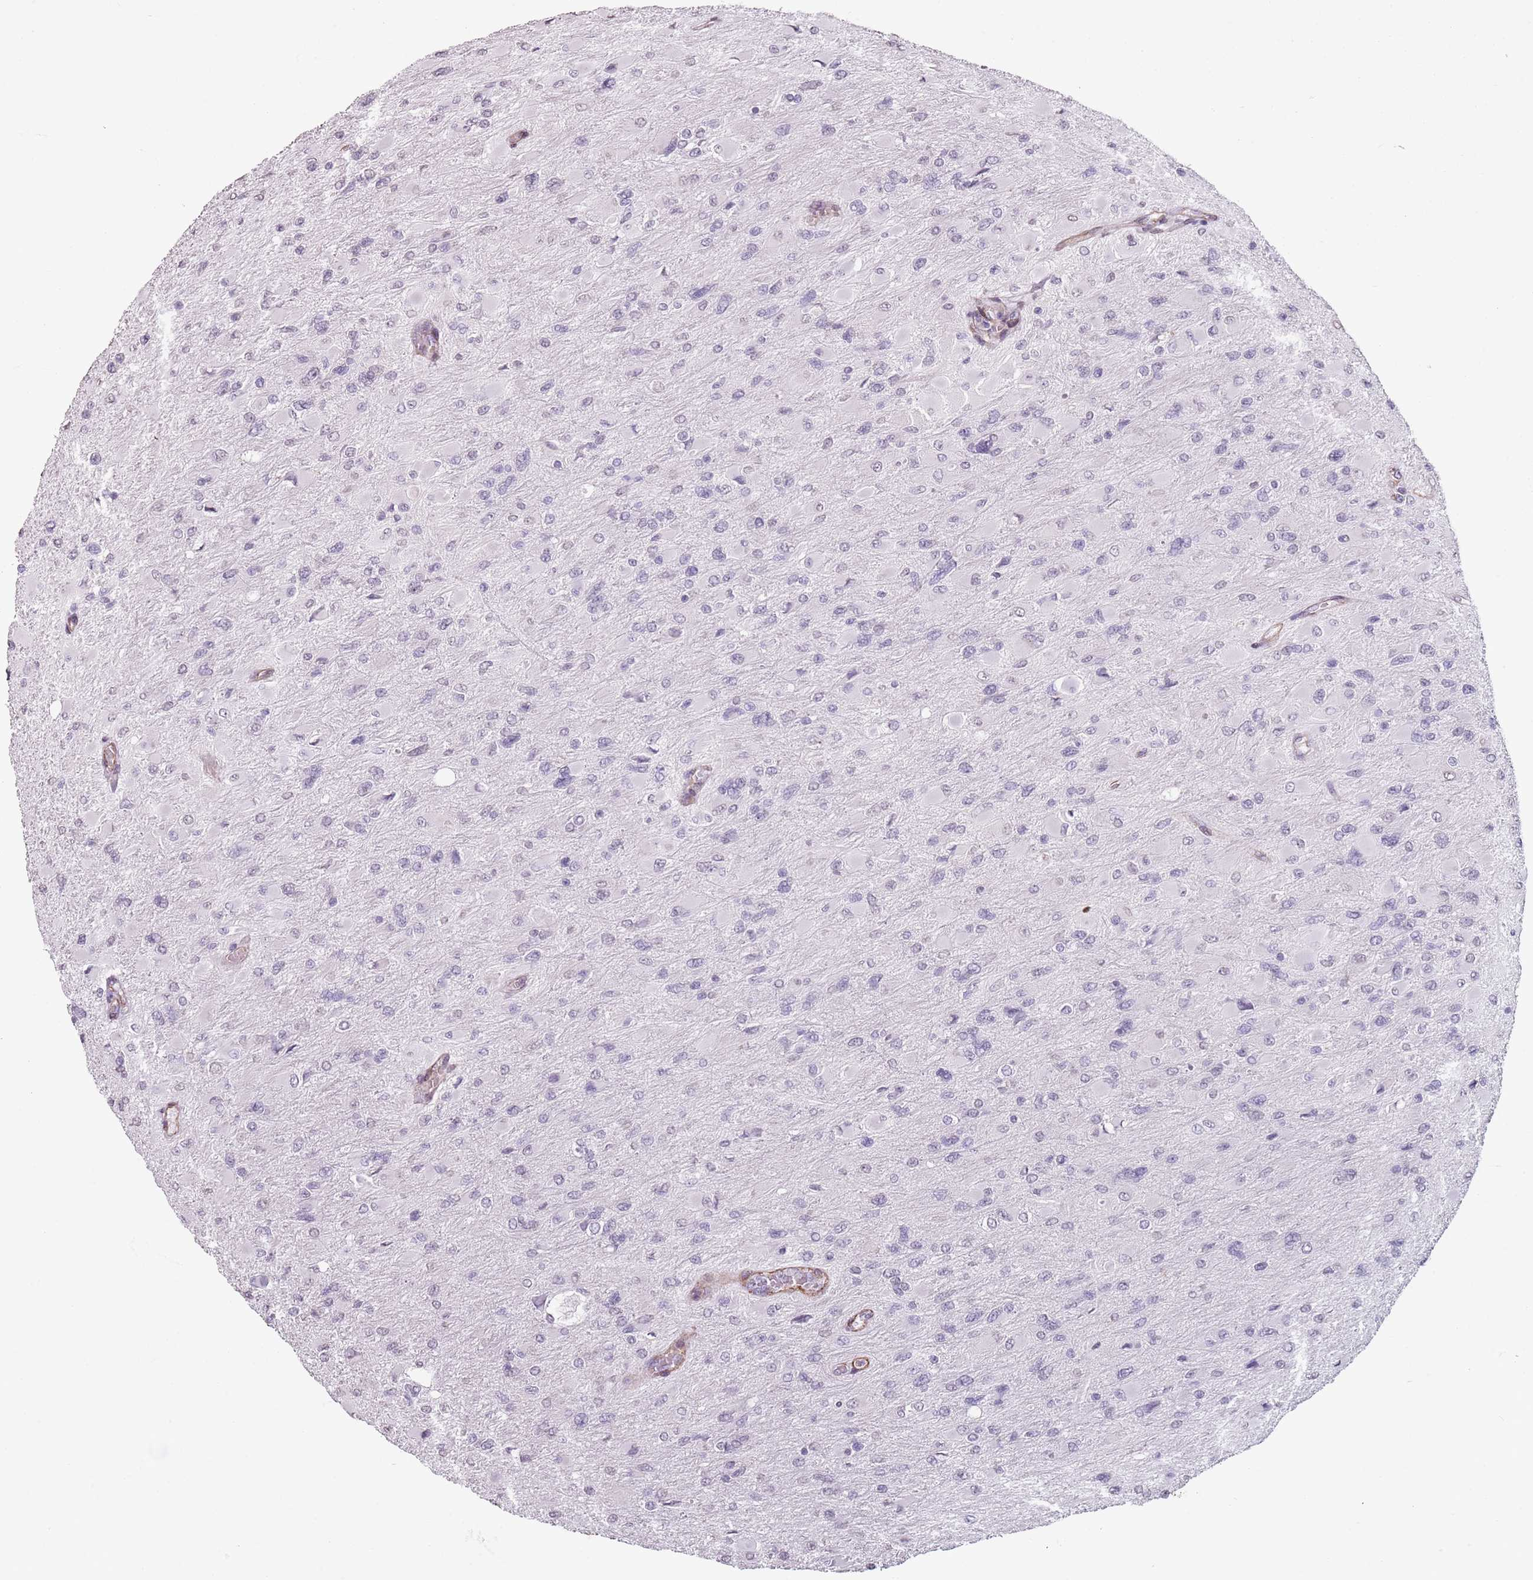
{"staining": {"intensity": "negative", "quantity": "none", "location": "none"}, "tissue": "glioma", "cell_type": "Tumor cells", "image_type": "cancer", "snomed": [{"axis": "morphology", "description": "Glioma, malignant, High grade"}, {"axis": "topography", "description": "Cerebral cortex"}], "caption": "A high-resolution histopathology image shows immunohistochemistry (IHC) staining of malignant glioma (high-grade), which demonstrates no significant positivity in tumor cells.", "gene": "TMC4", "patient": {"sex": "female", "age": 36}}